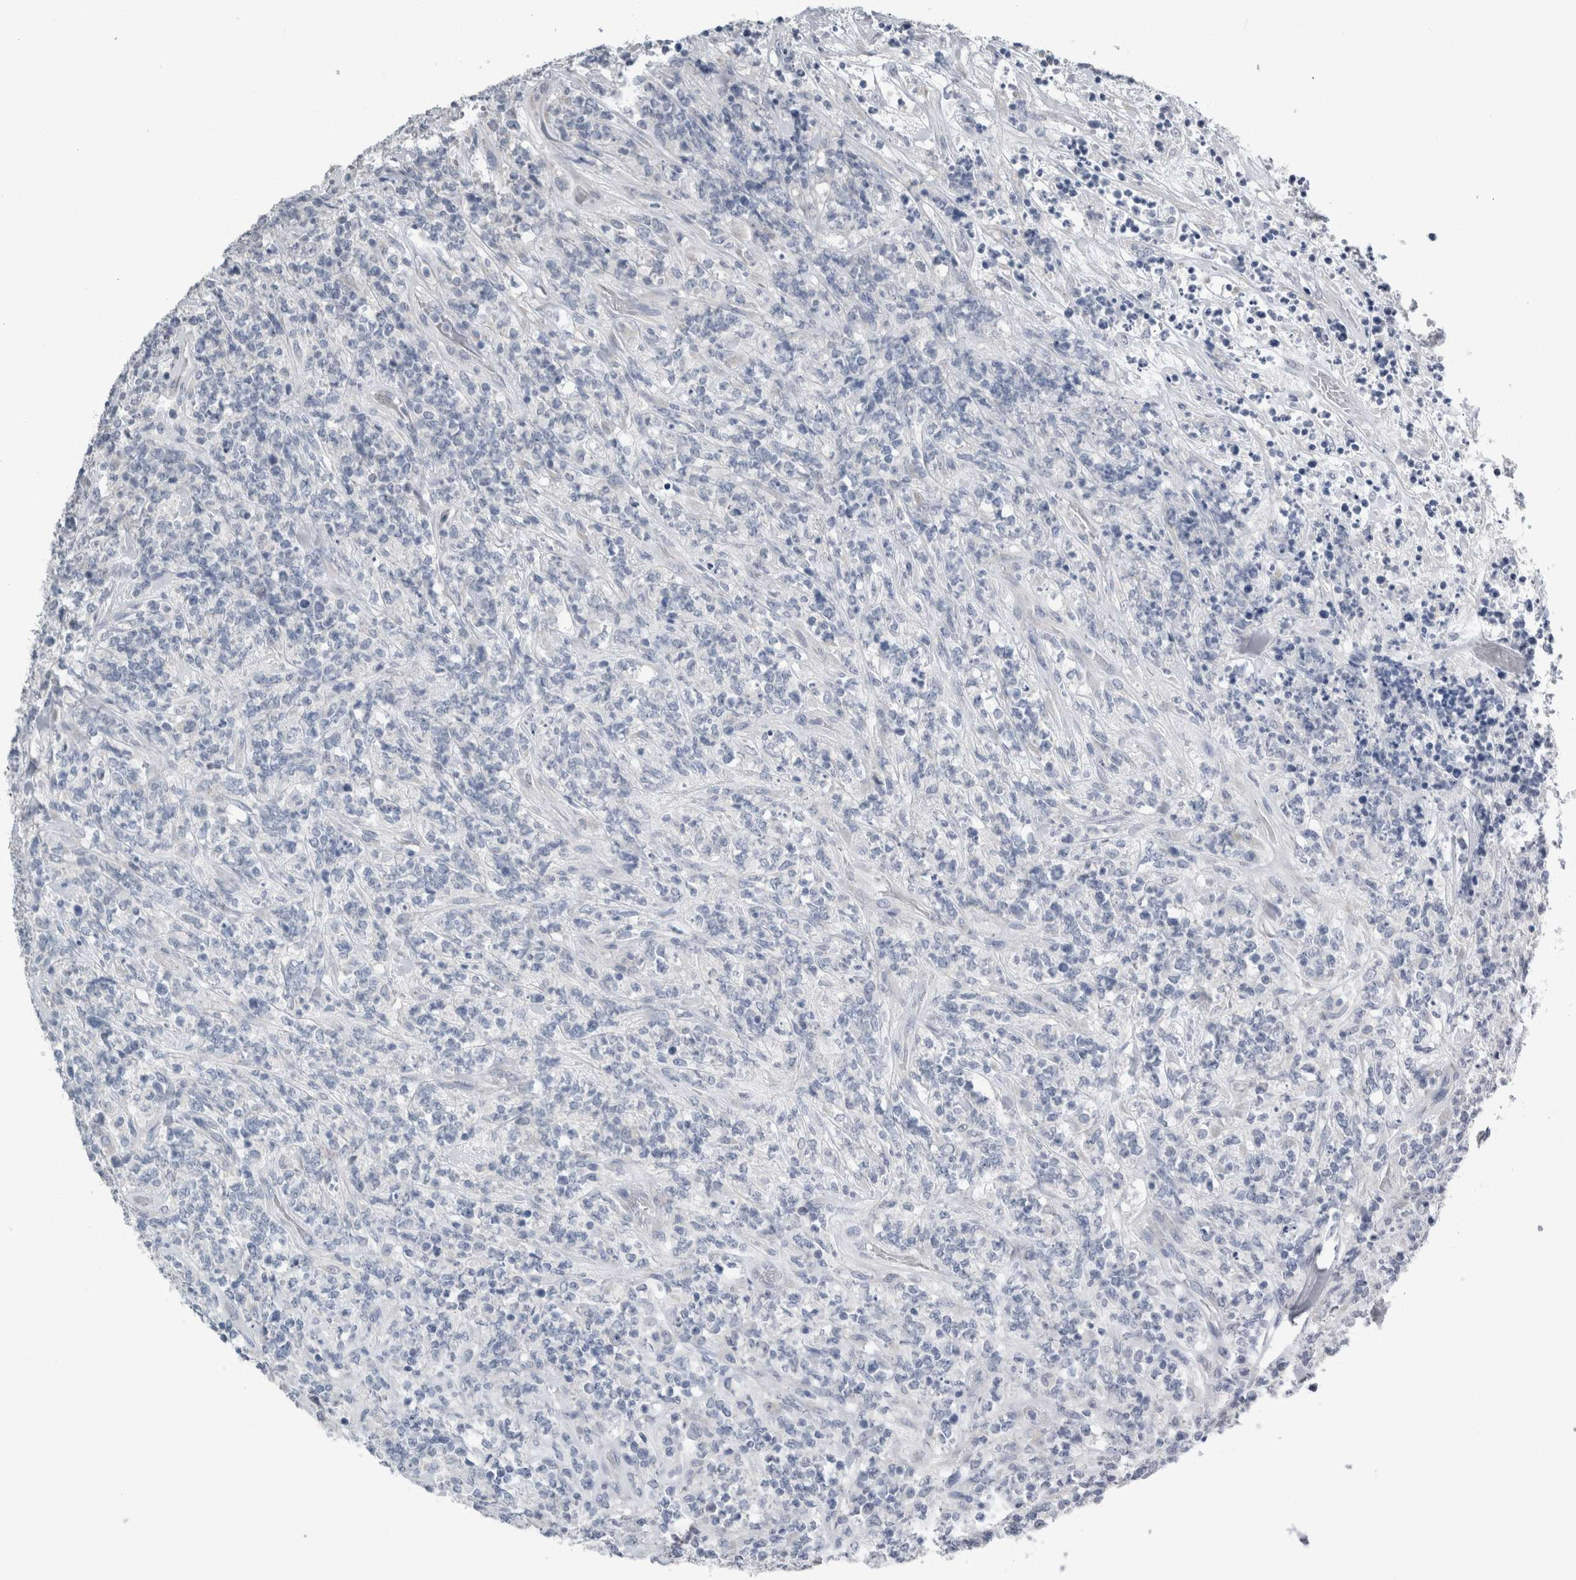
{"staining": {"intensity": "negative", "quantity": "none", "location": "none"}, "tissue": "lymphoma", "cell_type": "Tumor cells", "image_type": "cancer", "snomed": [{"axis": "morphology", "description": "Malignant lymphoma, non-Hodgkin's type, High grade"}, {"axis": "topography", "description": "Soft tissue"}], "caption": "IHC micrograph of neoplastic tissue: human malignant lymphoma, non-Hodgkin's type (high-grade) stained with DAB (3,3'-diaminobenzidine) exhibits no significant protein expression in tumor cells.", "gene": "NEFM", "patient": {"sex": "male", "age": 18}}